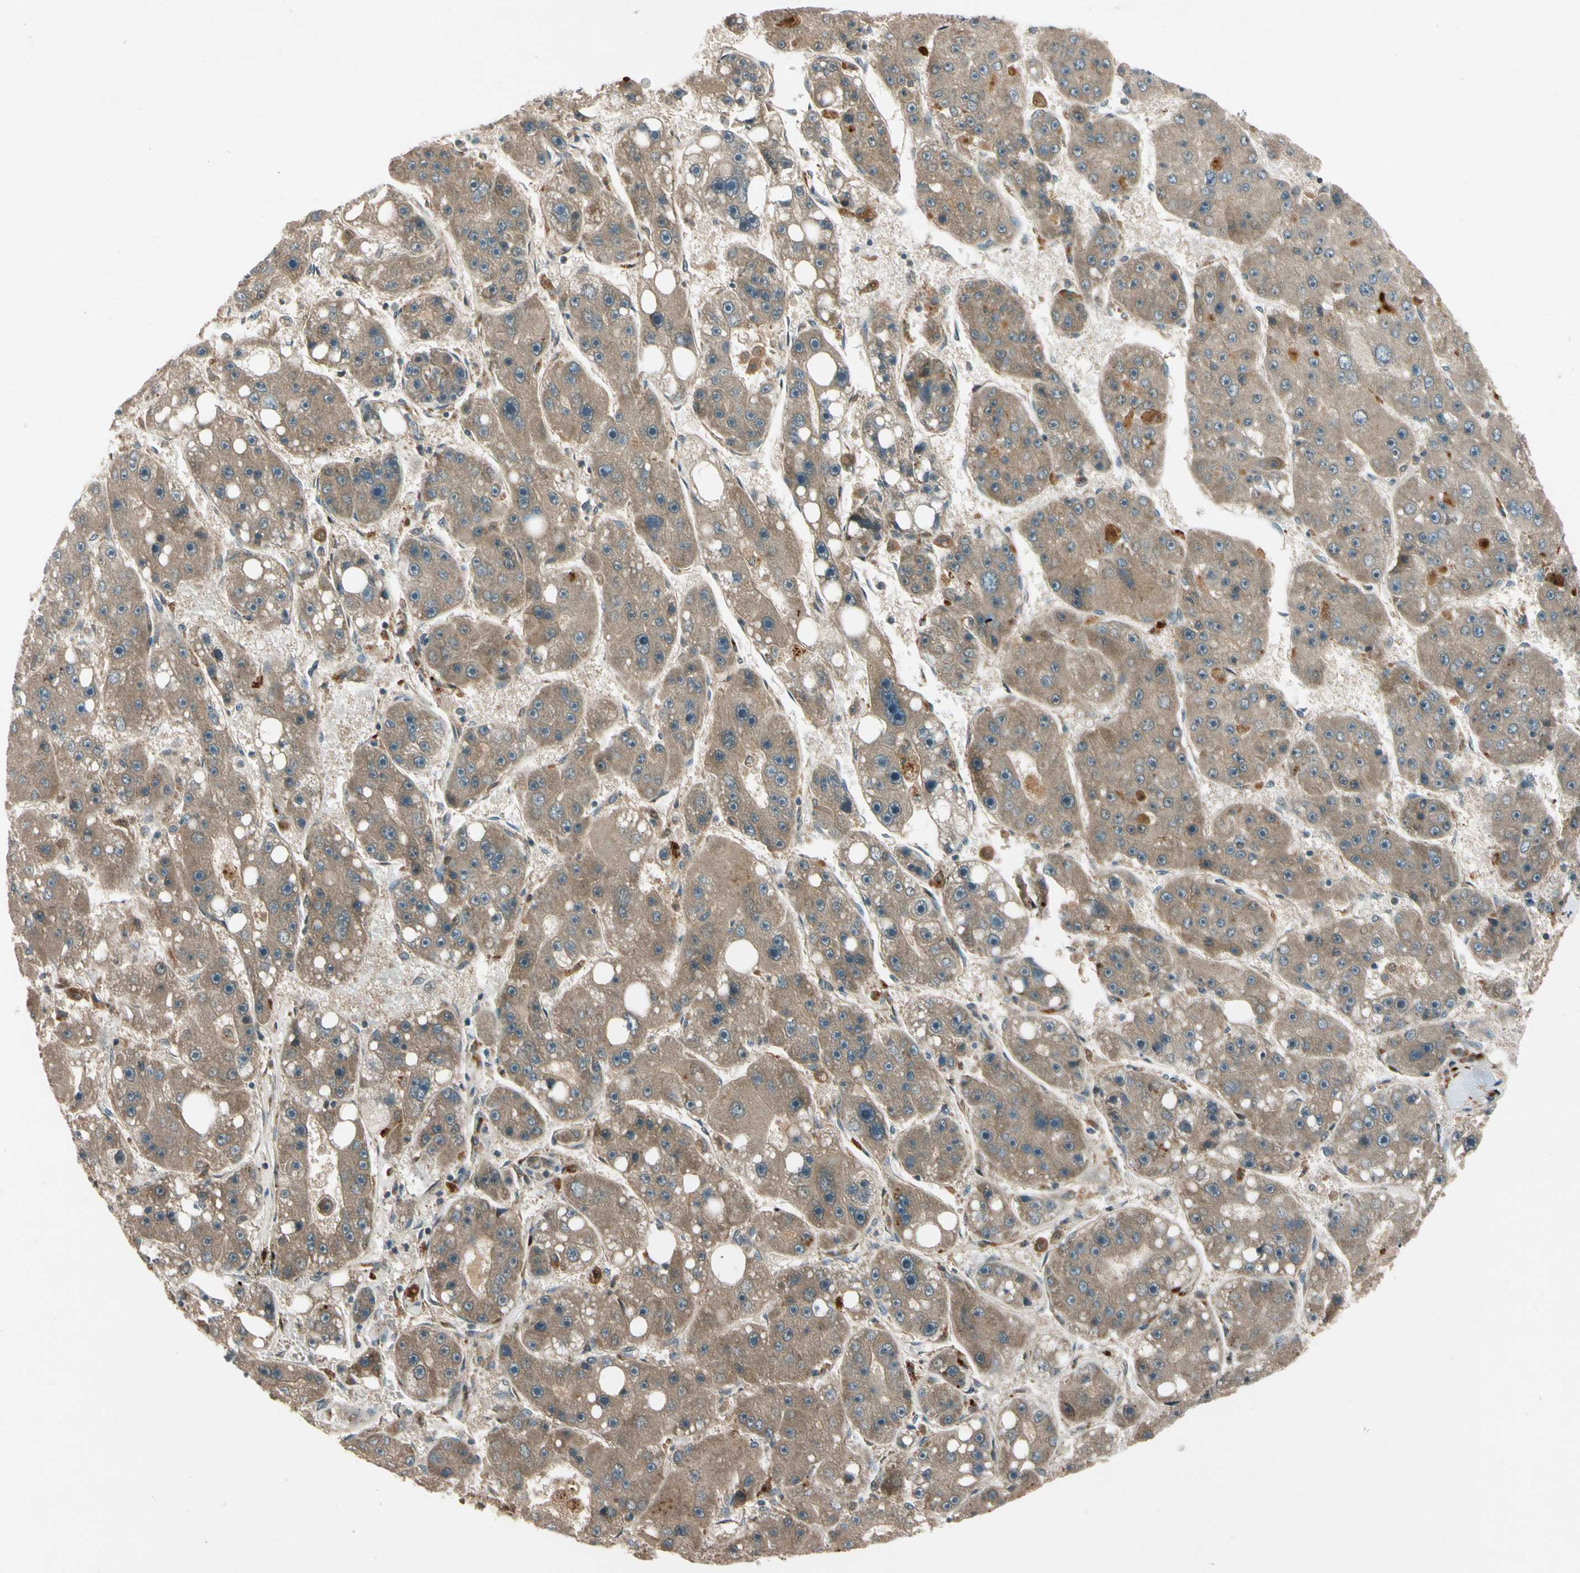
{"staining": {"intensity": "moderate", "quantity": ">75%", "location": "cytoplasmic/membranous"}, "tissue": "liver cancer", "cell_type": "Tumor cells", "image_type": "cancer", "snomed": [{"axis": "morphology", "description": "Carcinoma, Hepatocellular, NOS"}, {"axis": "topography", "description": "Liver"}], "caption": "DAB (3,3'-diaminobenzidine) immunohistochemical staining of human liver hepatocellular carcinoma demonstrates moderate cytoplasmic/membranous protein positivity in approximately >75% of tumor cells.", "gene": "ACVR1C", "patient": {"sex": "female", "age": 61}}